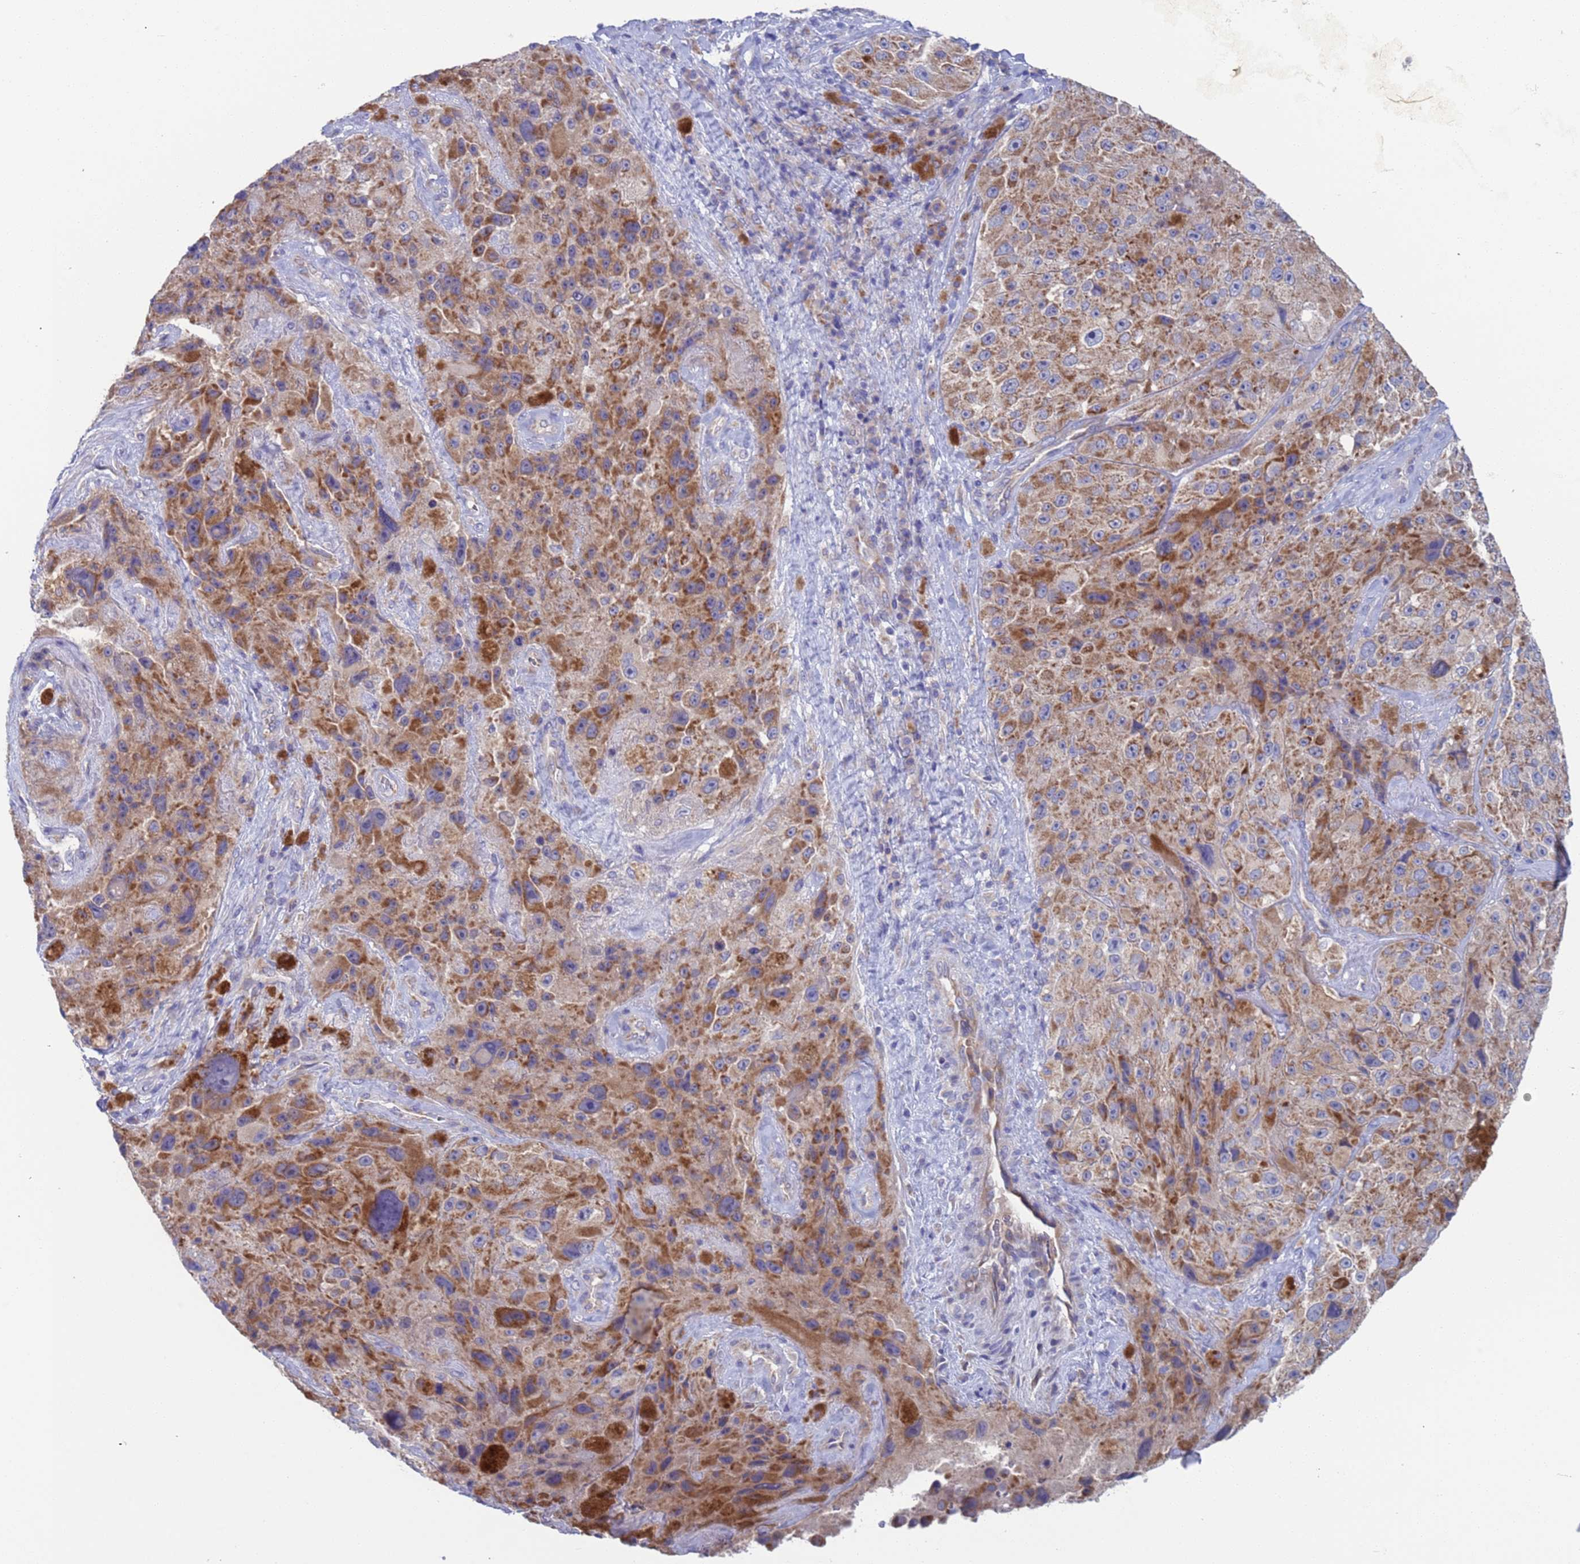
{"staining": {"intensity": "moderate", "quantity": ">75%", "location": "cytoplasmic/membranous"}, "tissue": "melanoma", "cell_type": "Tumor cells", "image_type": "cancer", "snomed": [{"axis": "morphology", "description": "Malignant melanoma, Metastatic site"}, {"axis": "topography", "description": "Lymph node"}], "caption": "Protein staining by immunohistochemistry exhibits moderate cytoplasmic/membranous staining in approximately >75% of tumor cells in melanoma.", "gene": "PET117", "patient": {"sex": "male", "age": 62}}